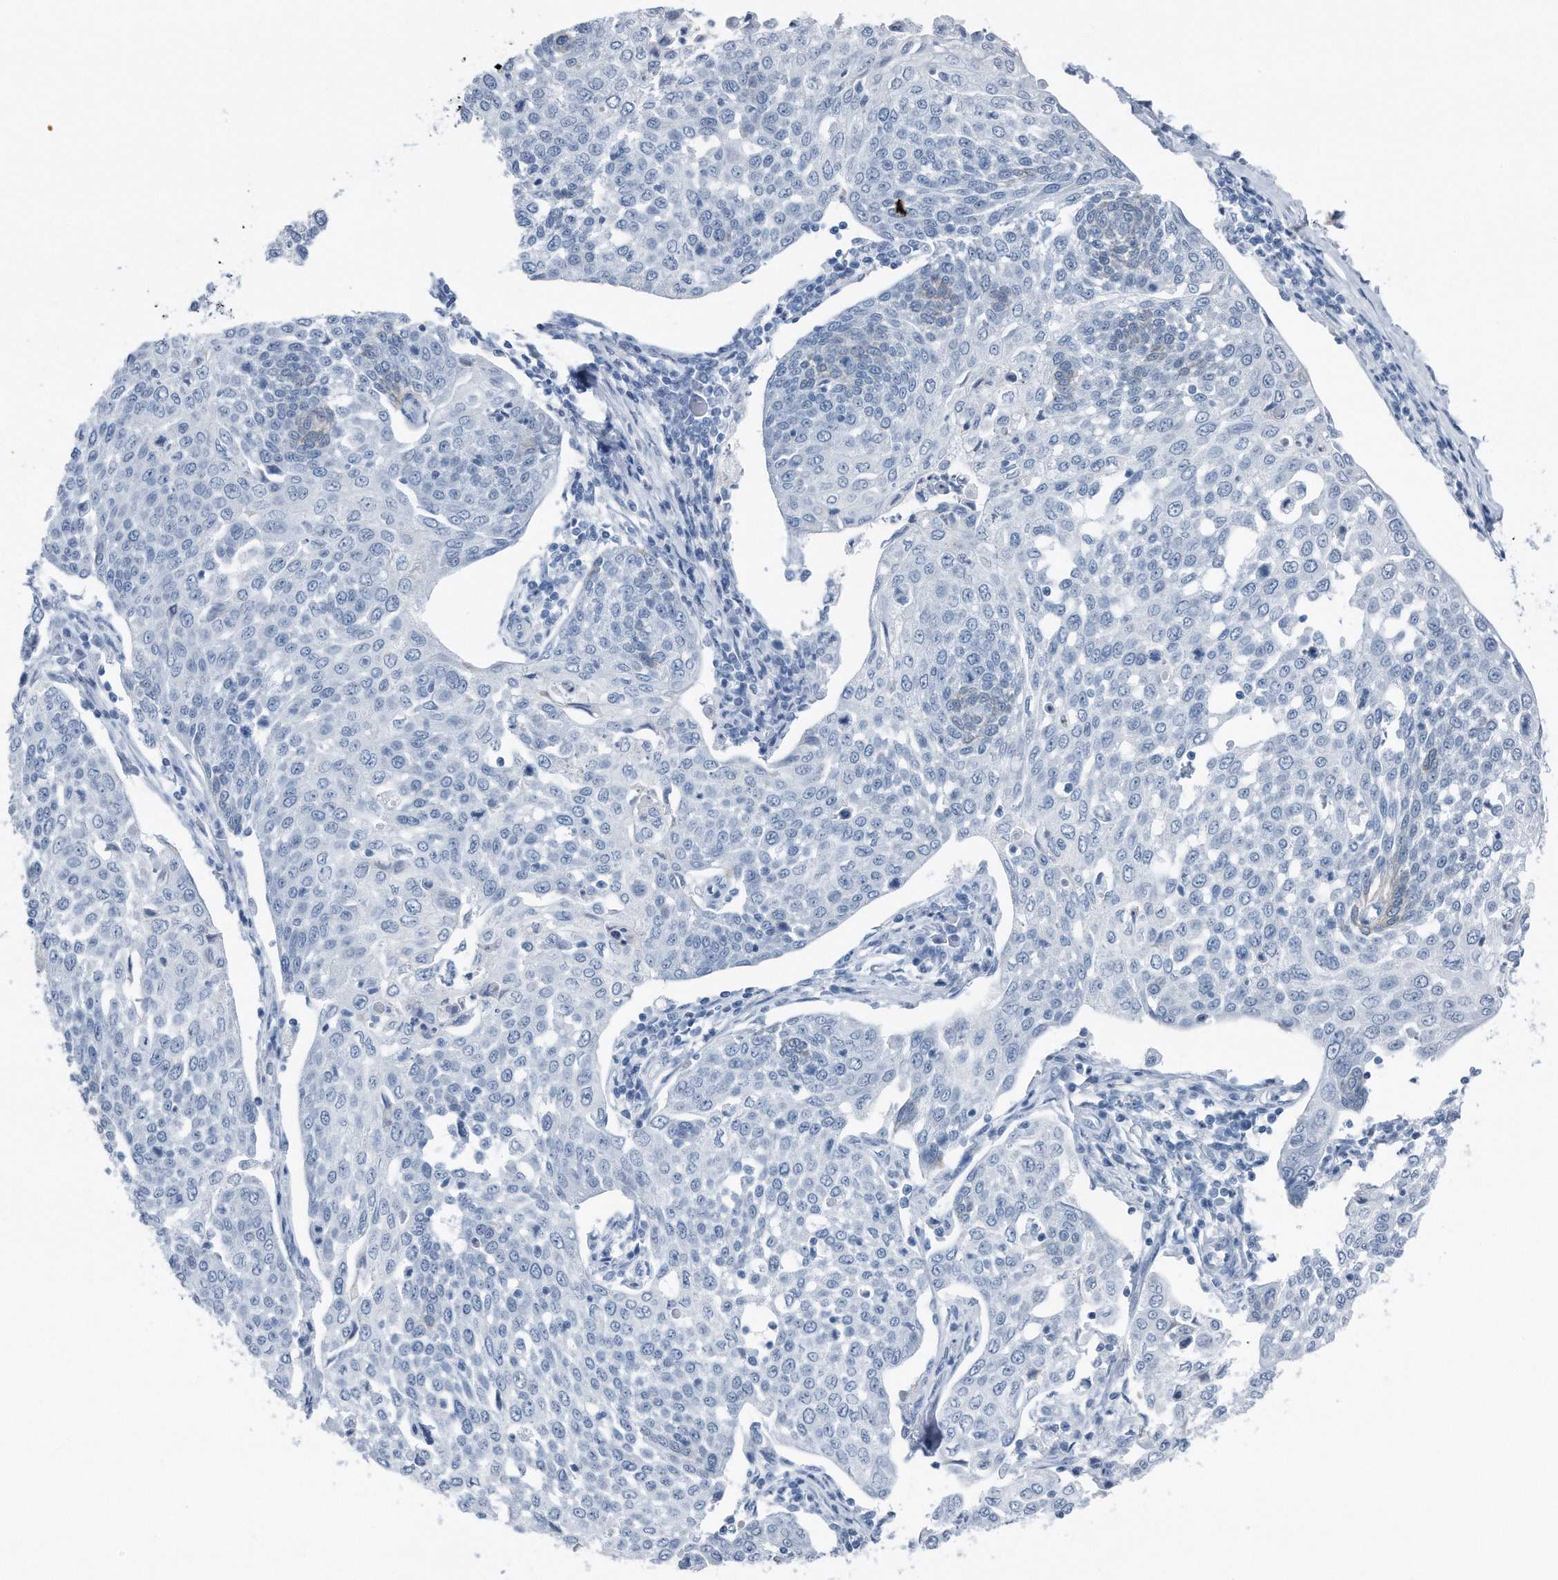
{"staining": {"intensity": "negative", "quantity": "none", "location": "none"}, "tissue": "cervical cancer", "cell_type": "Tumor cells", "image_type": "cancer", "snomed": [{"axis": "morphology", "description": "Squamous cell carcinoma, NOS"}, {"axis": "topography", "description": "Cervix"}], "caption": "The immunohistochemistry (IHC) micrograph has no significant positivity in tumor cells of cervical squamous cell carcinoma tissue.", "gene": "YRDC", "patient": {"sex": "female", "age": 34}}